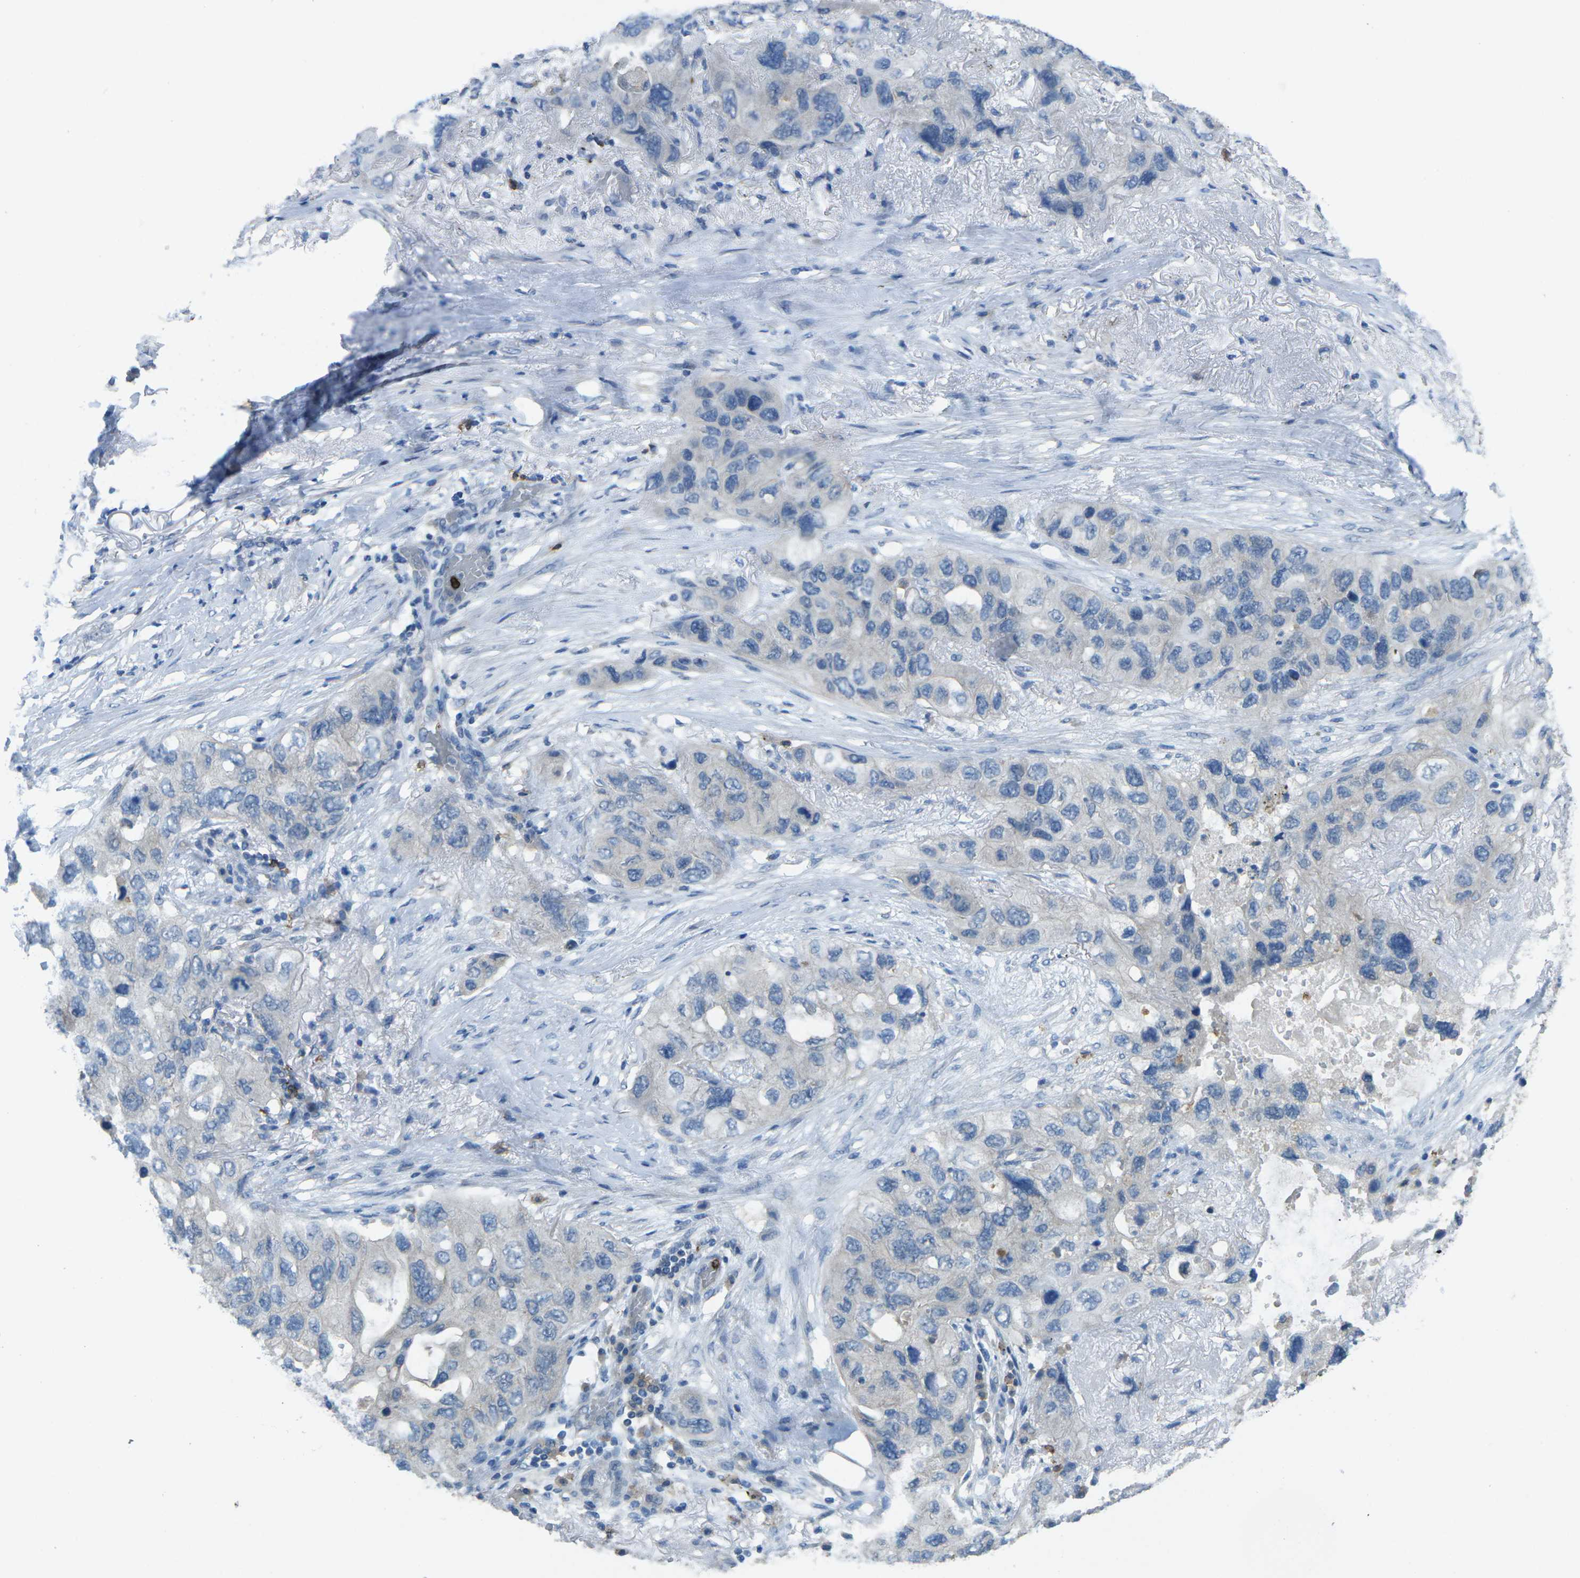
{"staining": {"intensity": "negative", "quantity": "none", "location": "none"}, "tissue": "lung cancer", "cell_type": "Tumor cells", "image_type": "cancer", "snomed": [{"axis": "morphology", "description": "Squamous cell carcinoma, NOS"}, {"axis": "topography", "description": "Lung"}], "caption": "This is an immunohistochemistry (IHC) micrograph of human lung squamous cell carcinoma. There is no staining in tumor cells.", "gene": "CD19", "patient": {"sex": "female", "age": 73}}